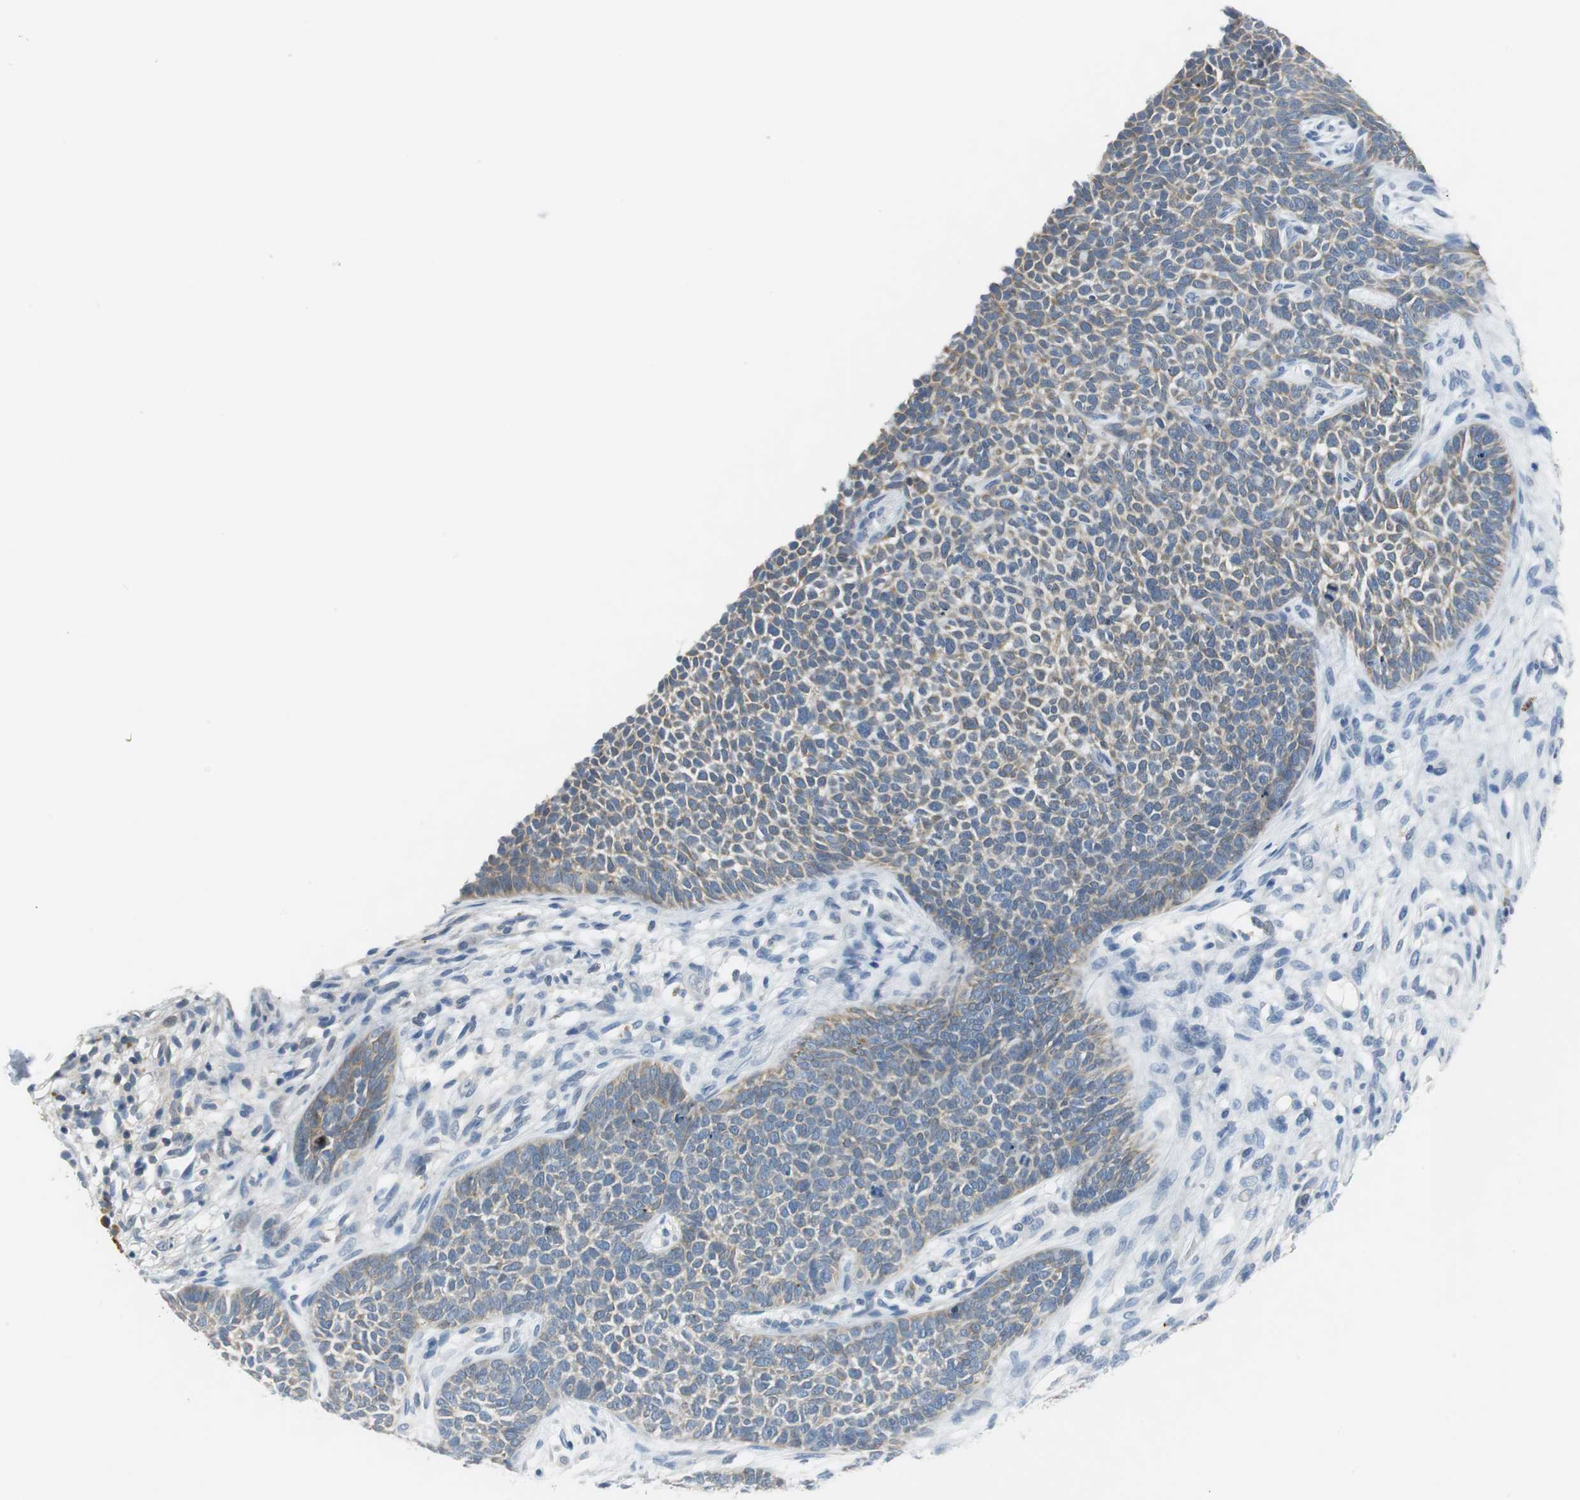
{"staining": {"intensity": "weak", "quantity": "<25%", "location": "cytoplasmic/membranous"}, "tissue": "skin cancer", "cell_type": "Tumor cells", "image_type": "cancer", "snomed": [{"axis": "morphology", "description": "Basal cell carcinoma"}, {"axis": "topography", "description": "Skin"}], "caption": "The immunohistochemistry (IHC) photomicrograph has no significant staining in tumor cells of basal cell carcinoma (skin) tissue.", "gene": "GLCCI1", "patient": {"sex": "female", "age": 84}}